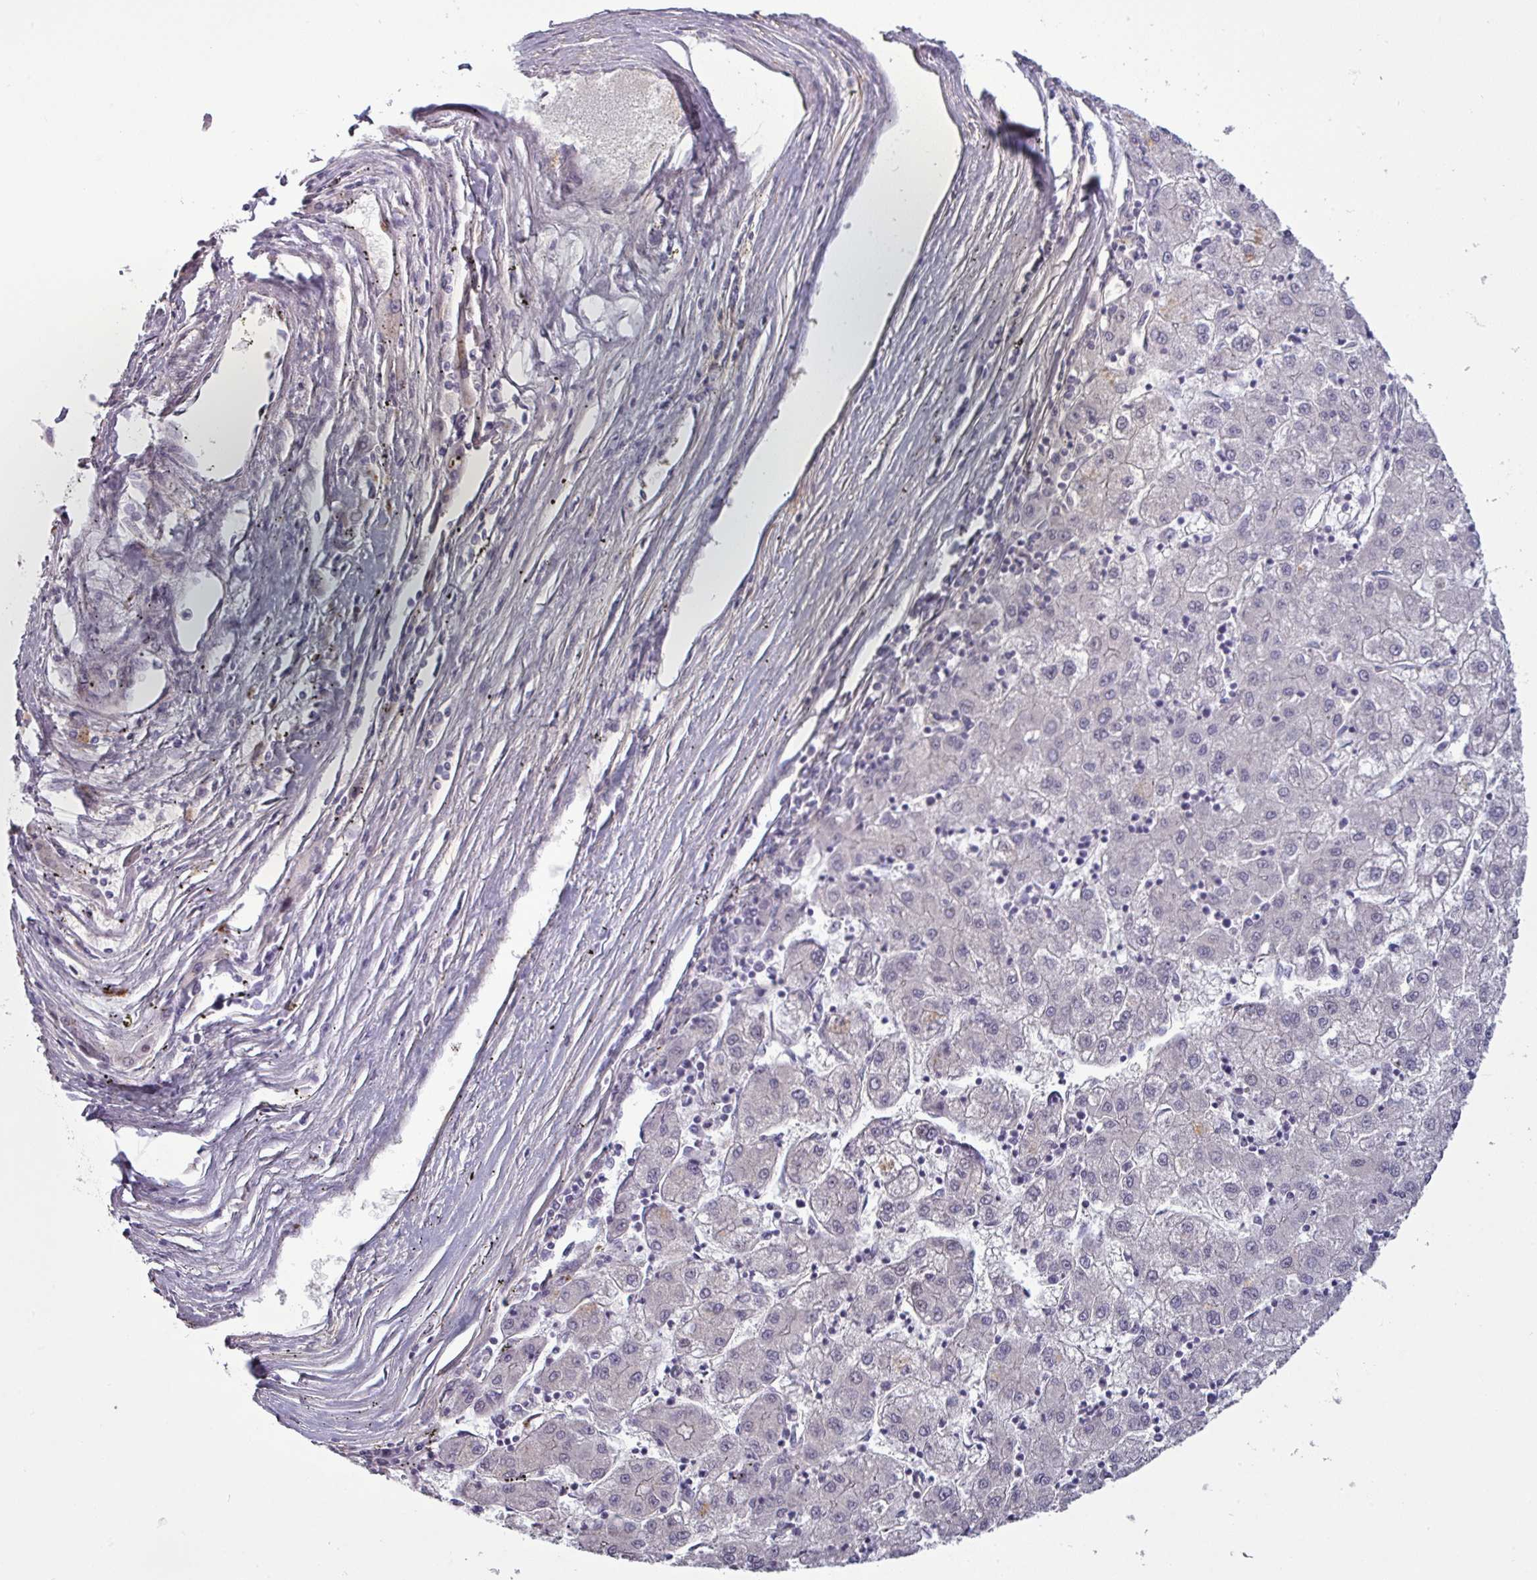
{"staining": {"intensity": "negative", "quantity": "none", "location": "none"}, "tissue": "liver cancer", "cell_type": "Tumor cells", "image_type": "cancer", "snomed": [{"axis": "morphology", "description": "Carcinoma, Hepatocellular, NOS"}, {"axis": "topography", "description": "Liver"}], "caption": "High power microscopy photomicrograph of an immunohistochemistry image of liver cancer (hepatocellular carcinoma), revealing no significant staining in tumor cells.", "gene": "C2orf16", "patient": {"sex": "male", "age": 72}}